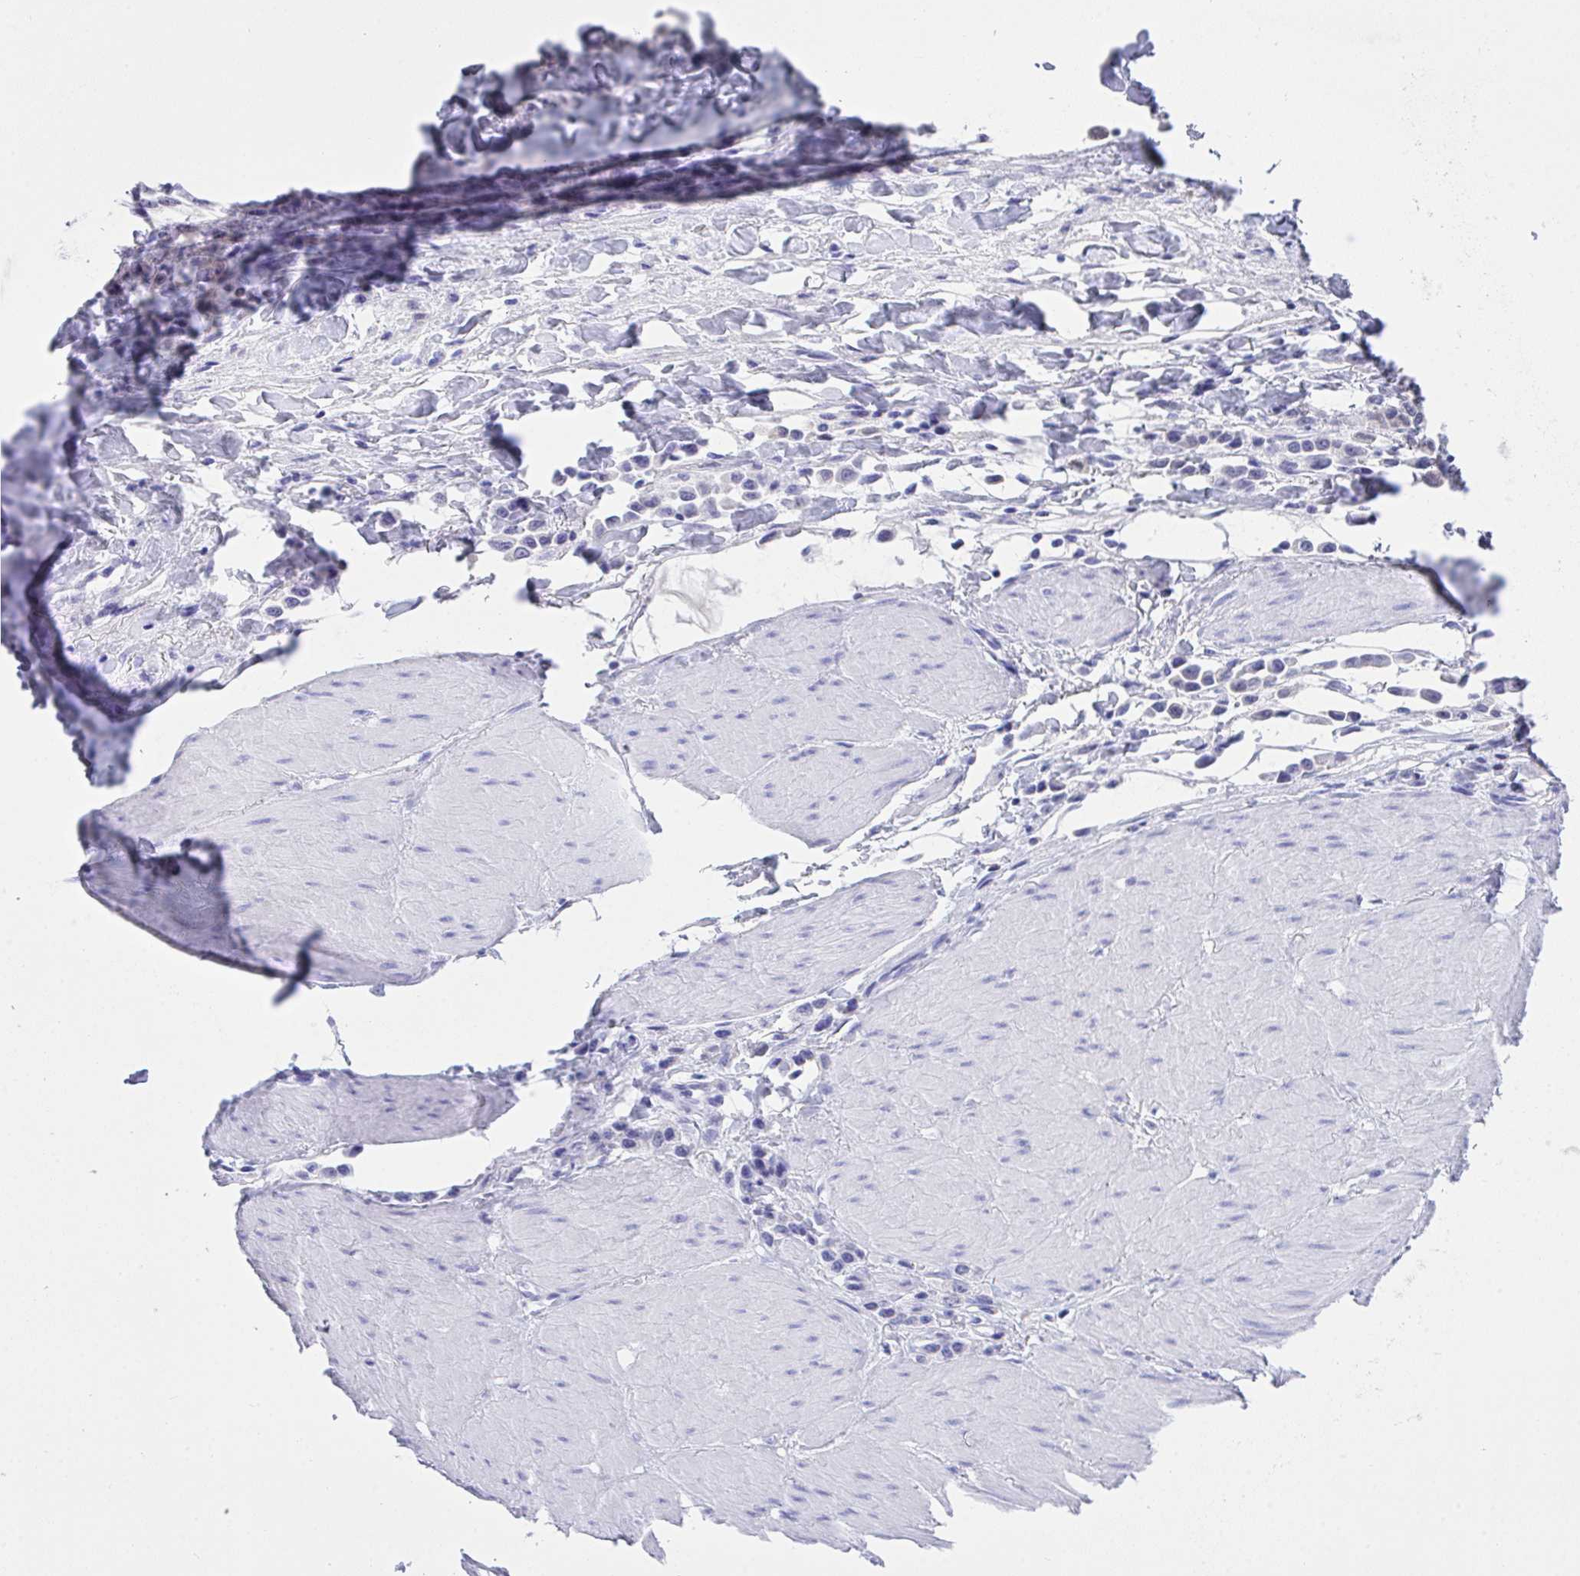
{"staining": {"intensity": "negative", "quantity": "none", "location": "none"}, "tissue": "stomach cancer", "cell_type": "Tumor cells", "image_type": "cancer", "snomed": [{"axis": "morphology", "description": "Adenocarcinoma, NOS"}, {"axis": "topography", "description": "Stomach"}], "caption": "DAB (3,3'-diaminobenzidine) immunohistochemical staining of stomach cancer shows no significant staining in tumor cells.", "gene": "AKR1D1", "patient": {"sex": "male", "age": 47}}